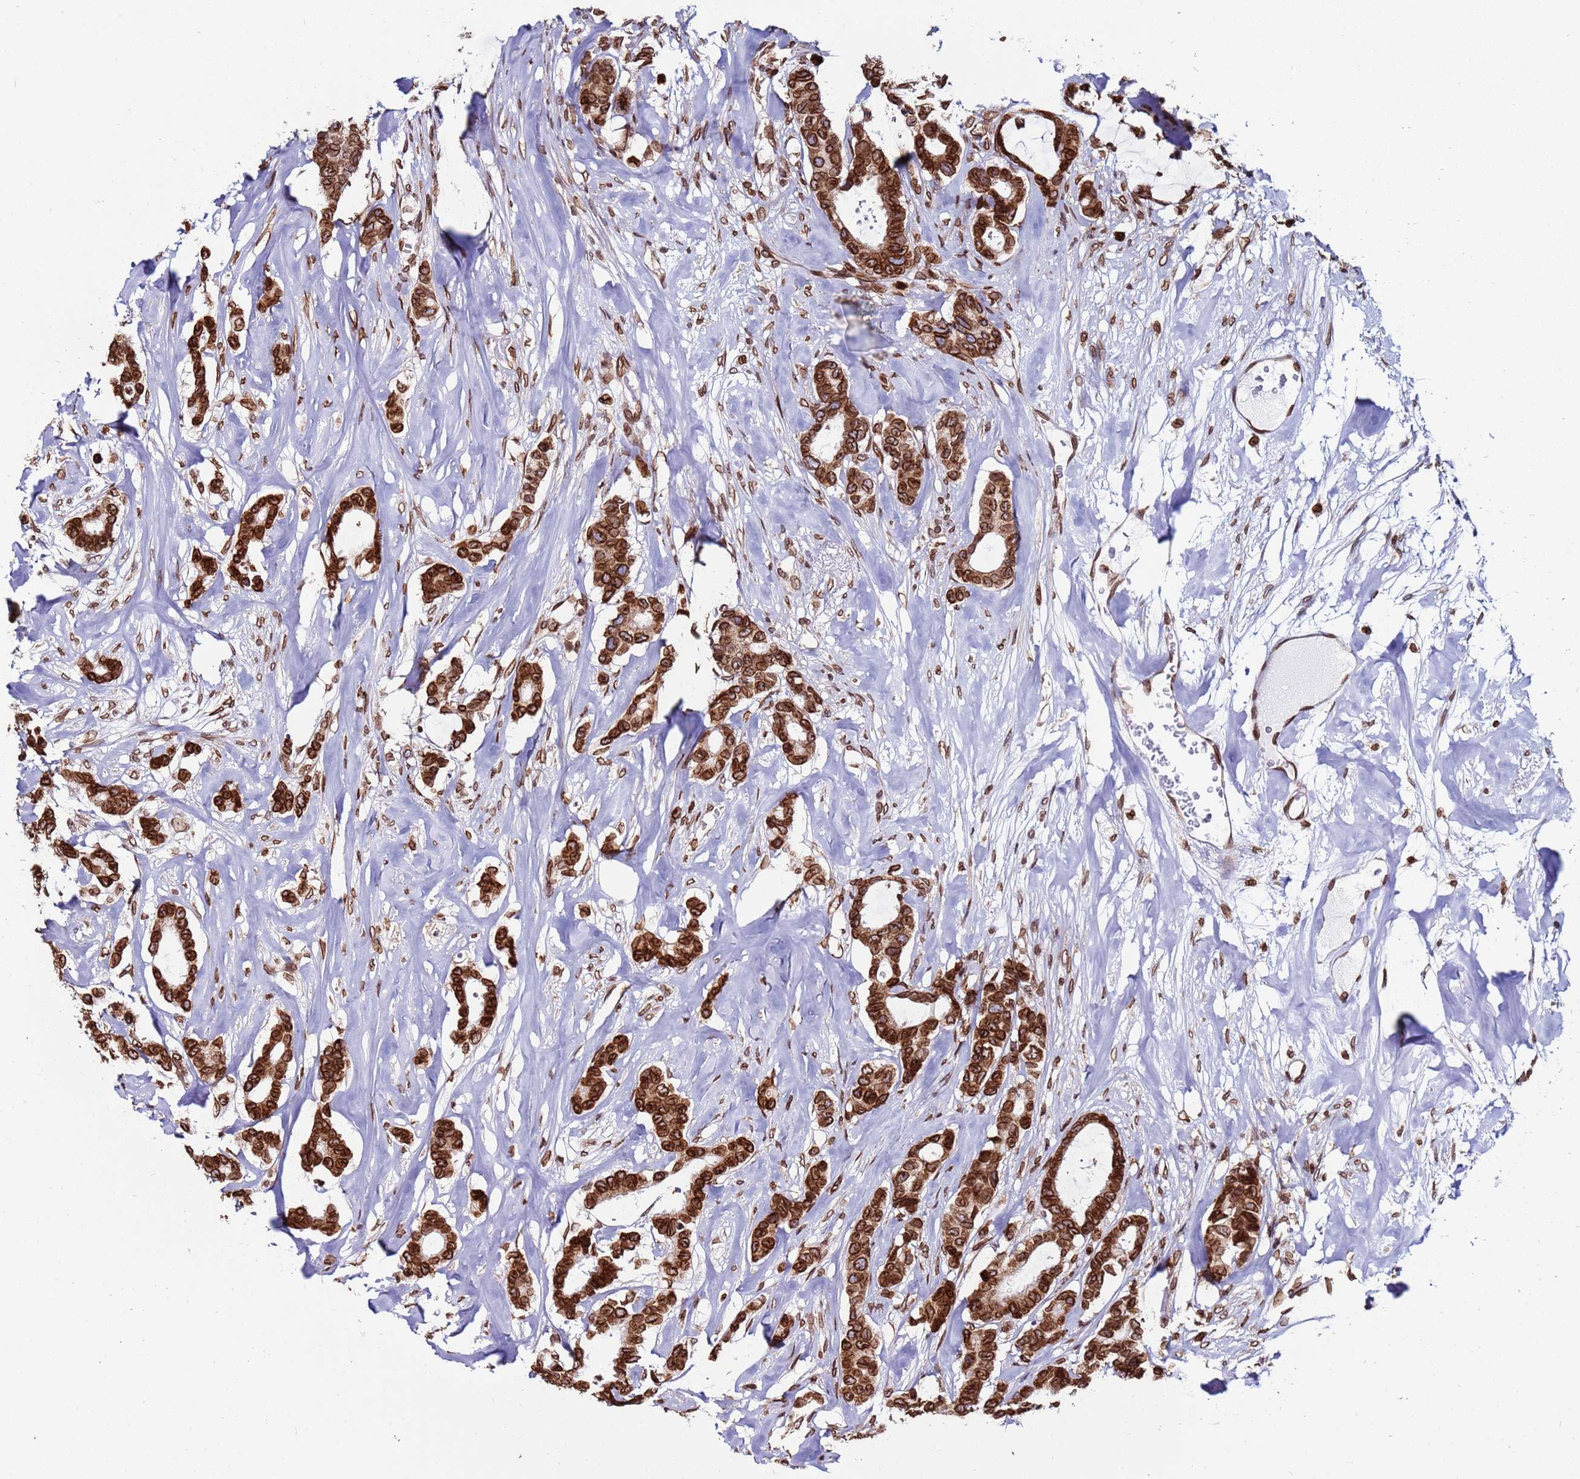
{"staining": {"intensity": "strong", "quantity": ">75%", "location": "cytoplasmic/membranous,nuclear"}, "tissue": "breast cancer", "cell_type": "Tumor cells", "image_type": "cancer", "snomed": [{"axis": "morphology", "description": "Duct carcinoma"}, {"axis": "topography", "description": "Breast"}], "caption": "Breast cancer (intraductal carcinoma) tissue demonstrates strong cytoplasmic/membranous and nuclear expression in approximately >75% of tumor cells, visualized by immunohistochemistry.", "gene": "TOR1AIP1", "patient": {"sex": "female", "age": 87}}